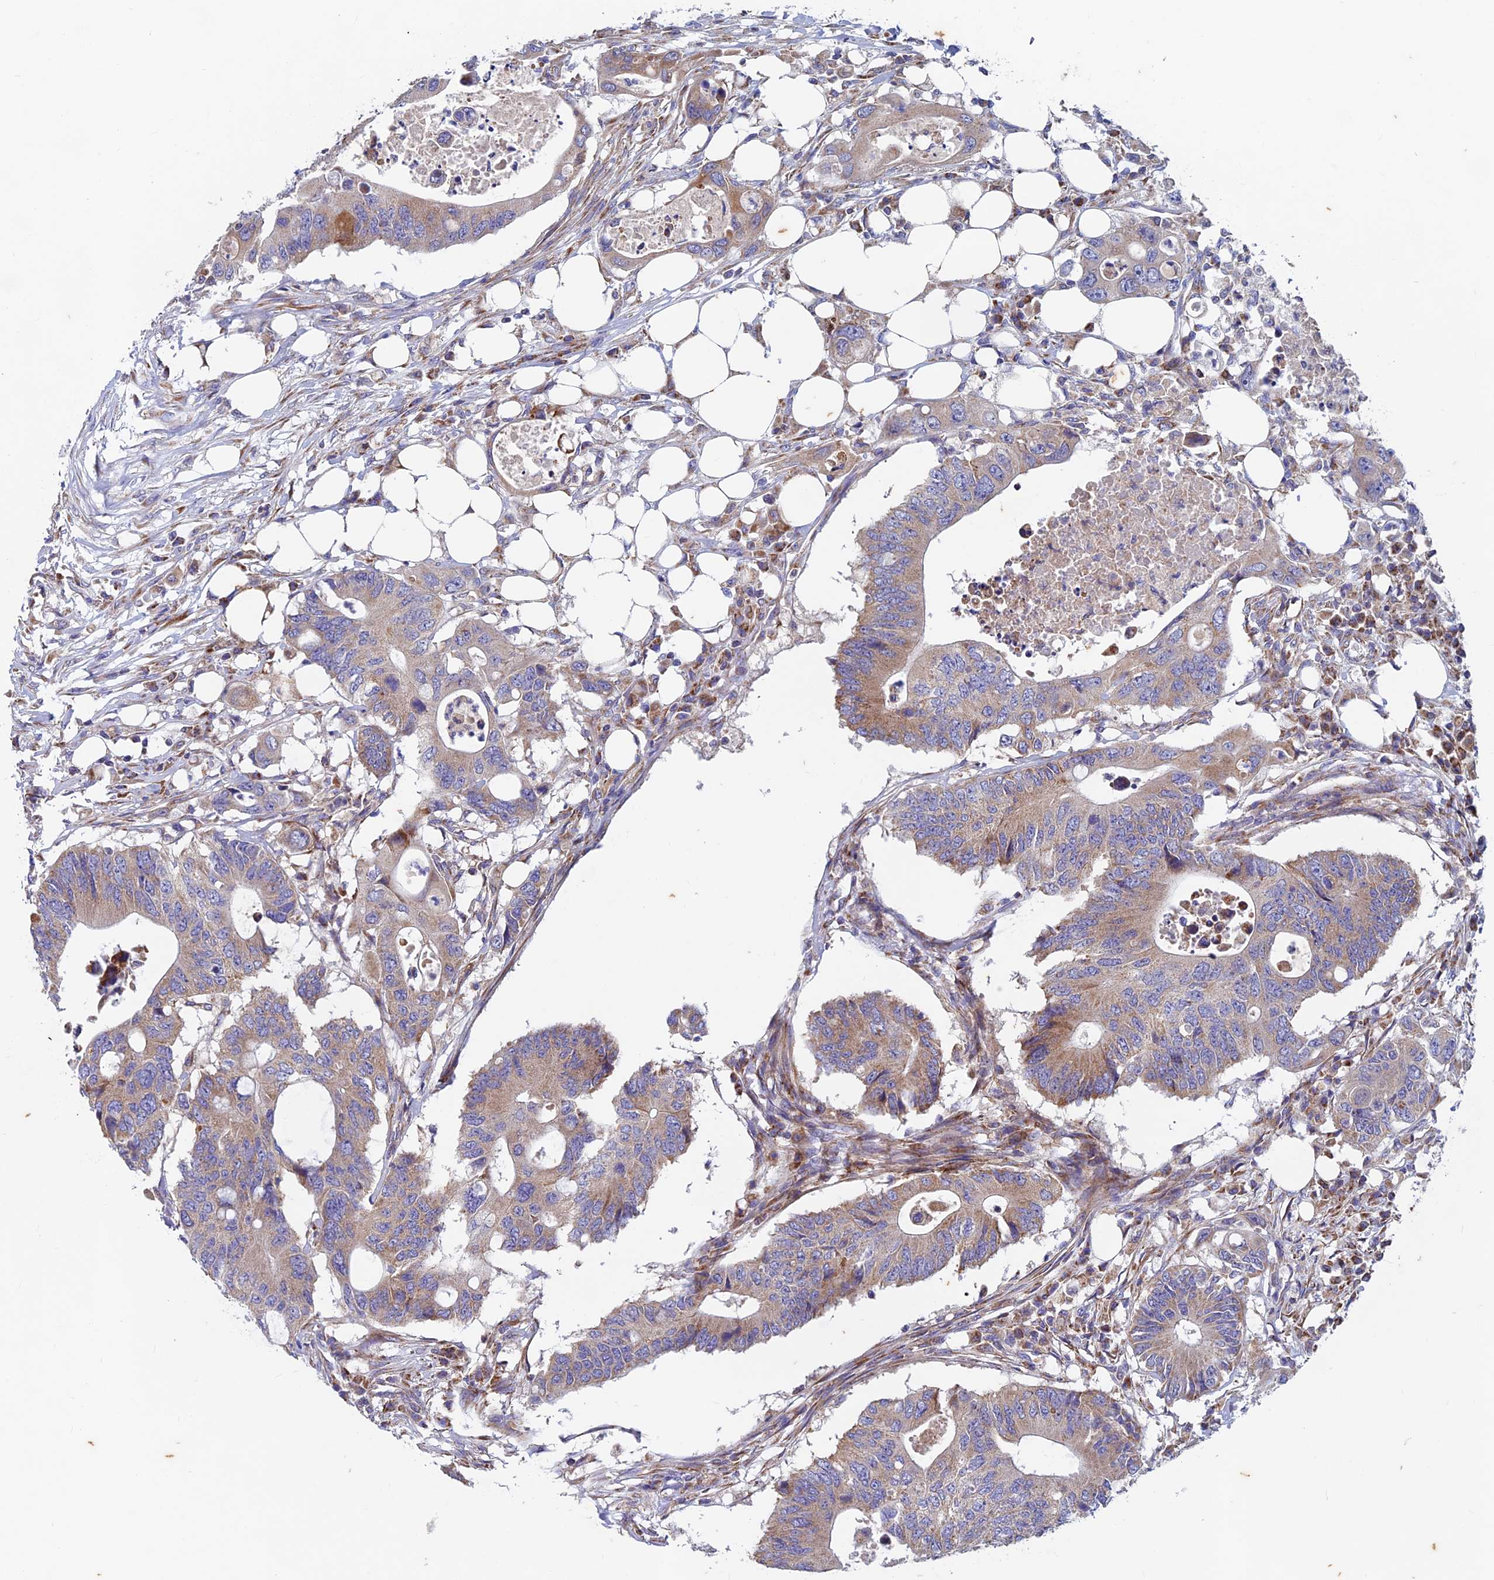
{"staining": {"intensity": "moderate", "quantity": "25%-75%", "location": "cytoplasmic/membranous"}, "tissue": "colorectal cancer", "cell_type": "Tumor cells", "image_type": "cancer", "snomed": [{"axis": "morphology", "description": "Adenocarcinoma, NOS"}, {"axis": "topography", "description": "Colon"}], "caption": "This micrograph reveals IHC staining of human colorectal cancer, with medium moderate cytoplasmic/membranous staining in approximately 25%-75% of tumor cells.", "gene": "AP4S1", "patient": {"sex": "male", "age": 71}}